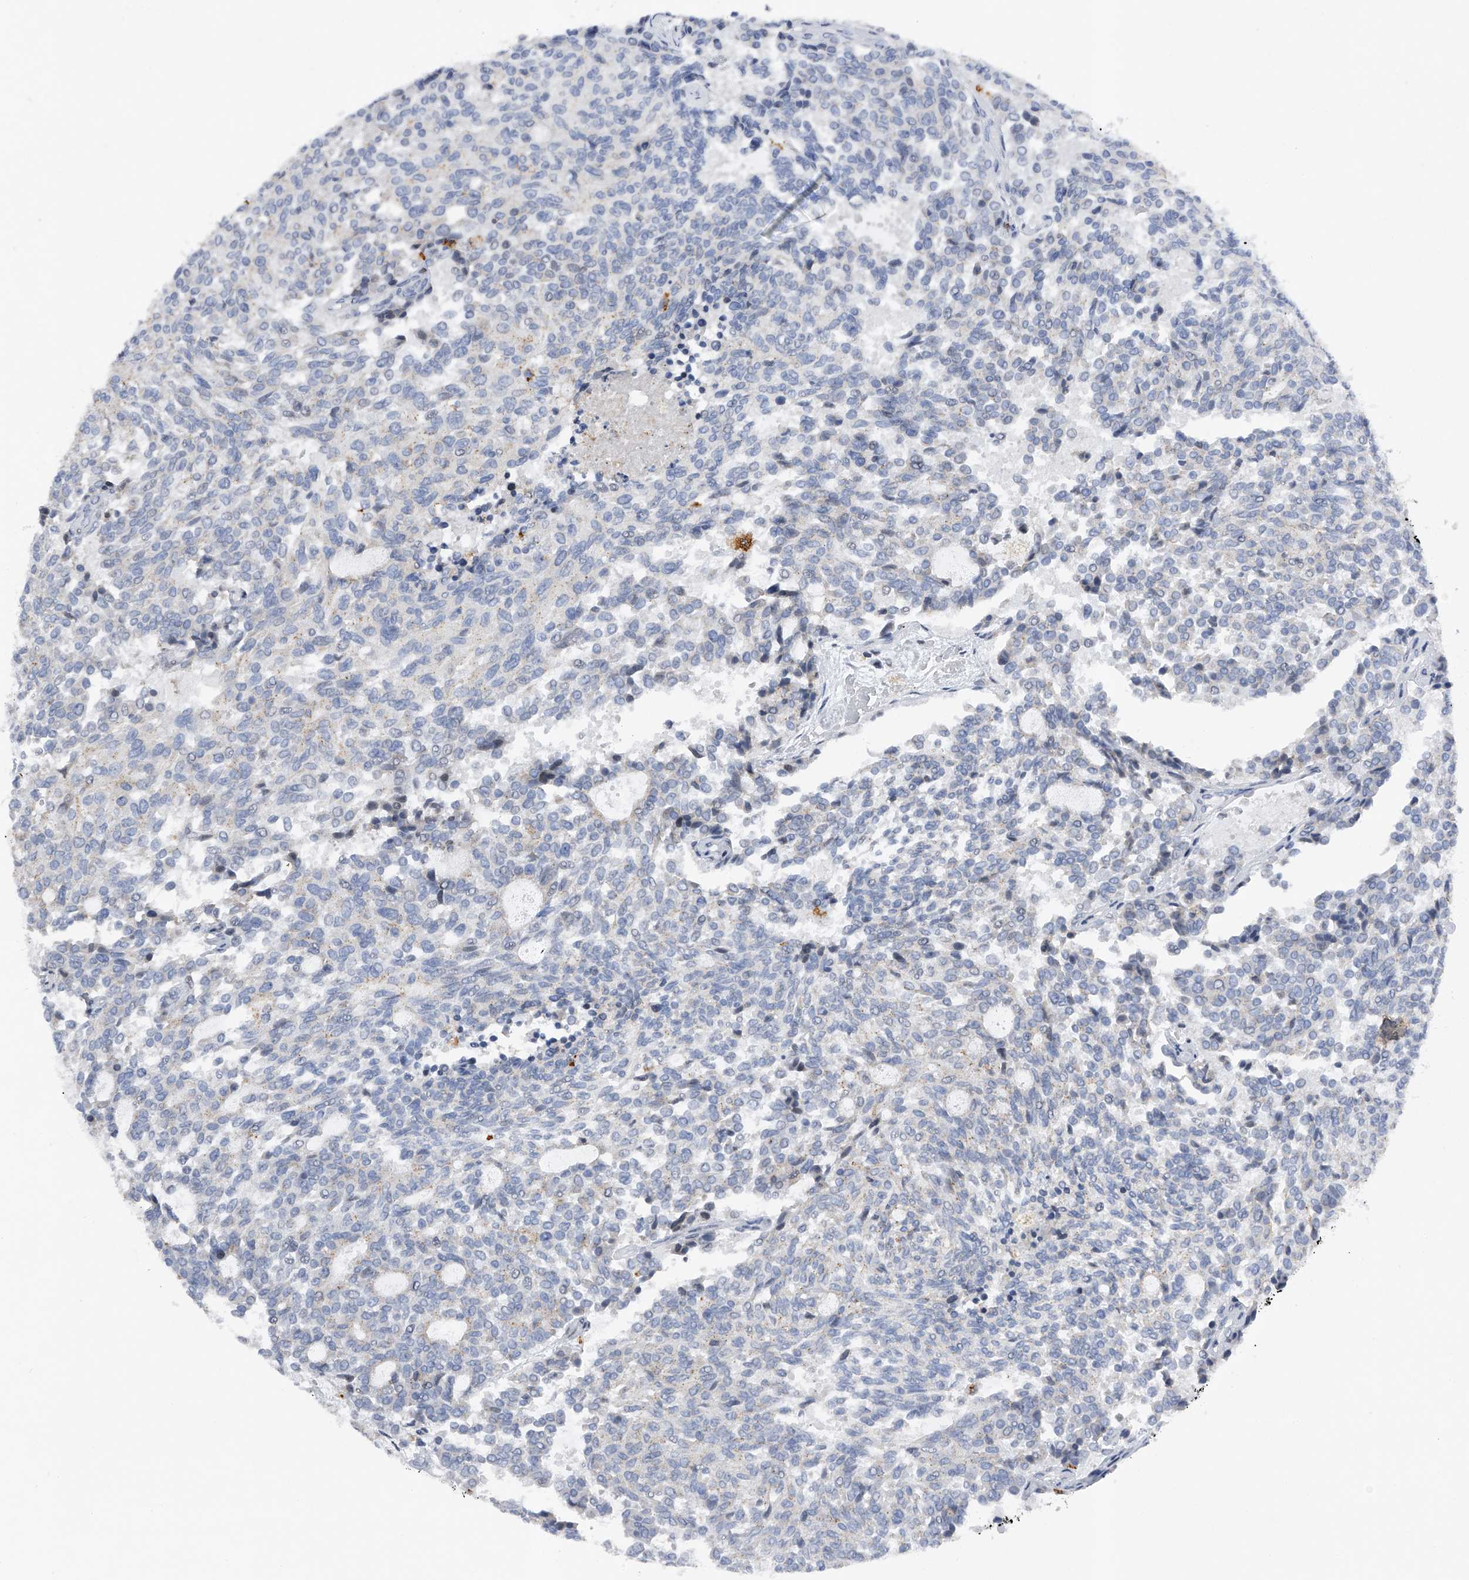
{"staining": {"intensity": "negative", "quantity": "none", "location": "none"}, "tissue": "carcinoid", "cell_type": "Tumor cells", "image_type": "cancer", "snomed": [{"axis": "morphology", "description": "Carcinoid, malignant, NOS"}, {"axis": "topography", "description": "Pancreas"}], "caption": "This photomicrograph is of carcinoid stained with immunohistochemistry to label a protein in brown with the nuclei are counter-stained blue. There is no positivity in tumor cells.", "gene": "RWDD2A", "patient": {"sex": "female", "age": 54}}